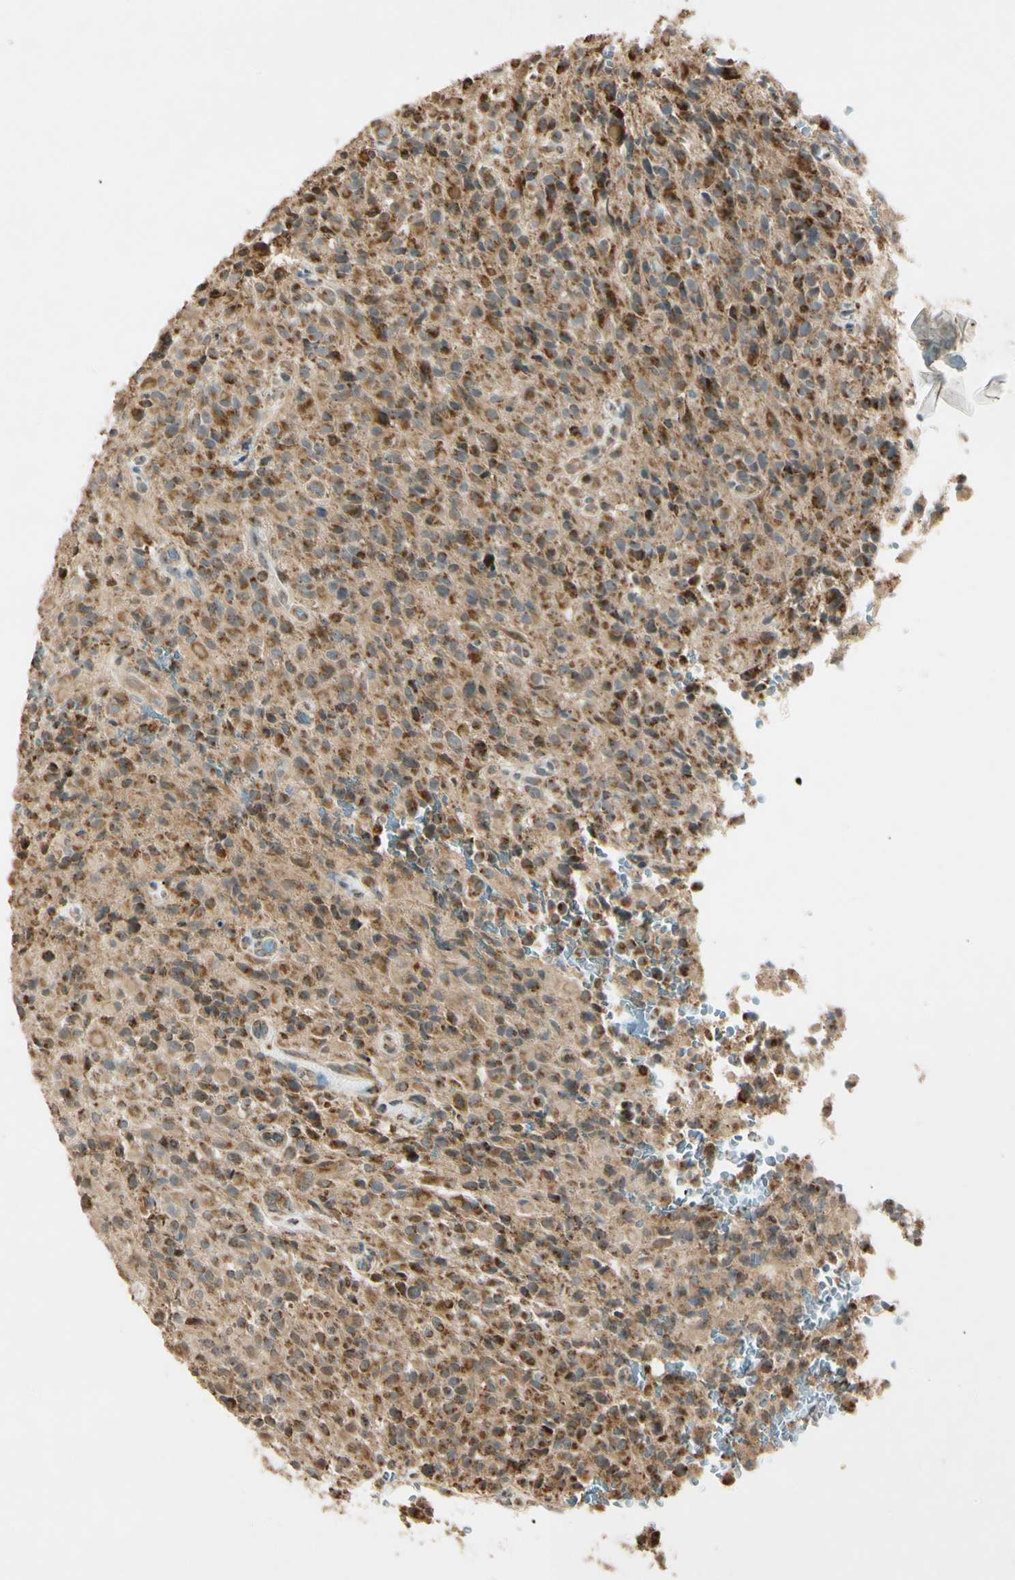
{"staining": {"intensity": "weak", "quantity": ">75%", "location": "cytoplasmic/membranous"}, "tissue": "glioma", "cell_type": "Tumor cells", "image_type": "cancer", "snomed": [{"axis": "morphology", "description": "Glioma, malignant, High grade"}, {"axis": "topography", "description": "Brain"}], "caption": "A high-resolution photomicrograph shows immunohistochemistry (IHC) staining of glioma, which demonstrates weak cytoplasmic/membranous expression in about >75% of tumor cells. The protein is stained brown, and the nuclei are stained in blue (DAB IHC with brightfield microscopy, high magnification).", "gene": "PRDX5", "patient": {"sex": "male", "age": 71}}